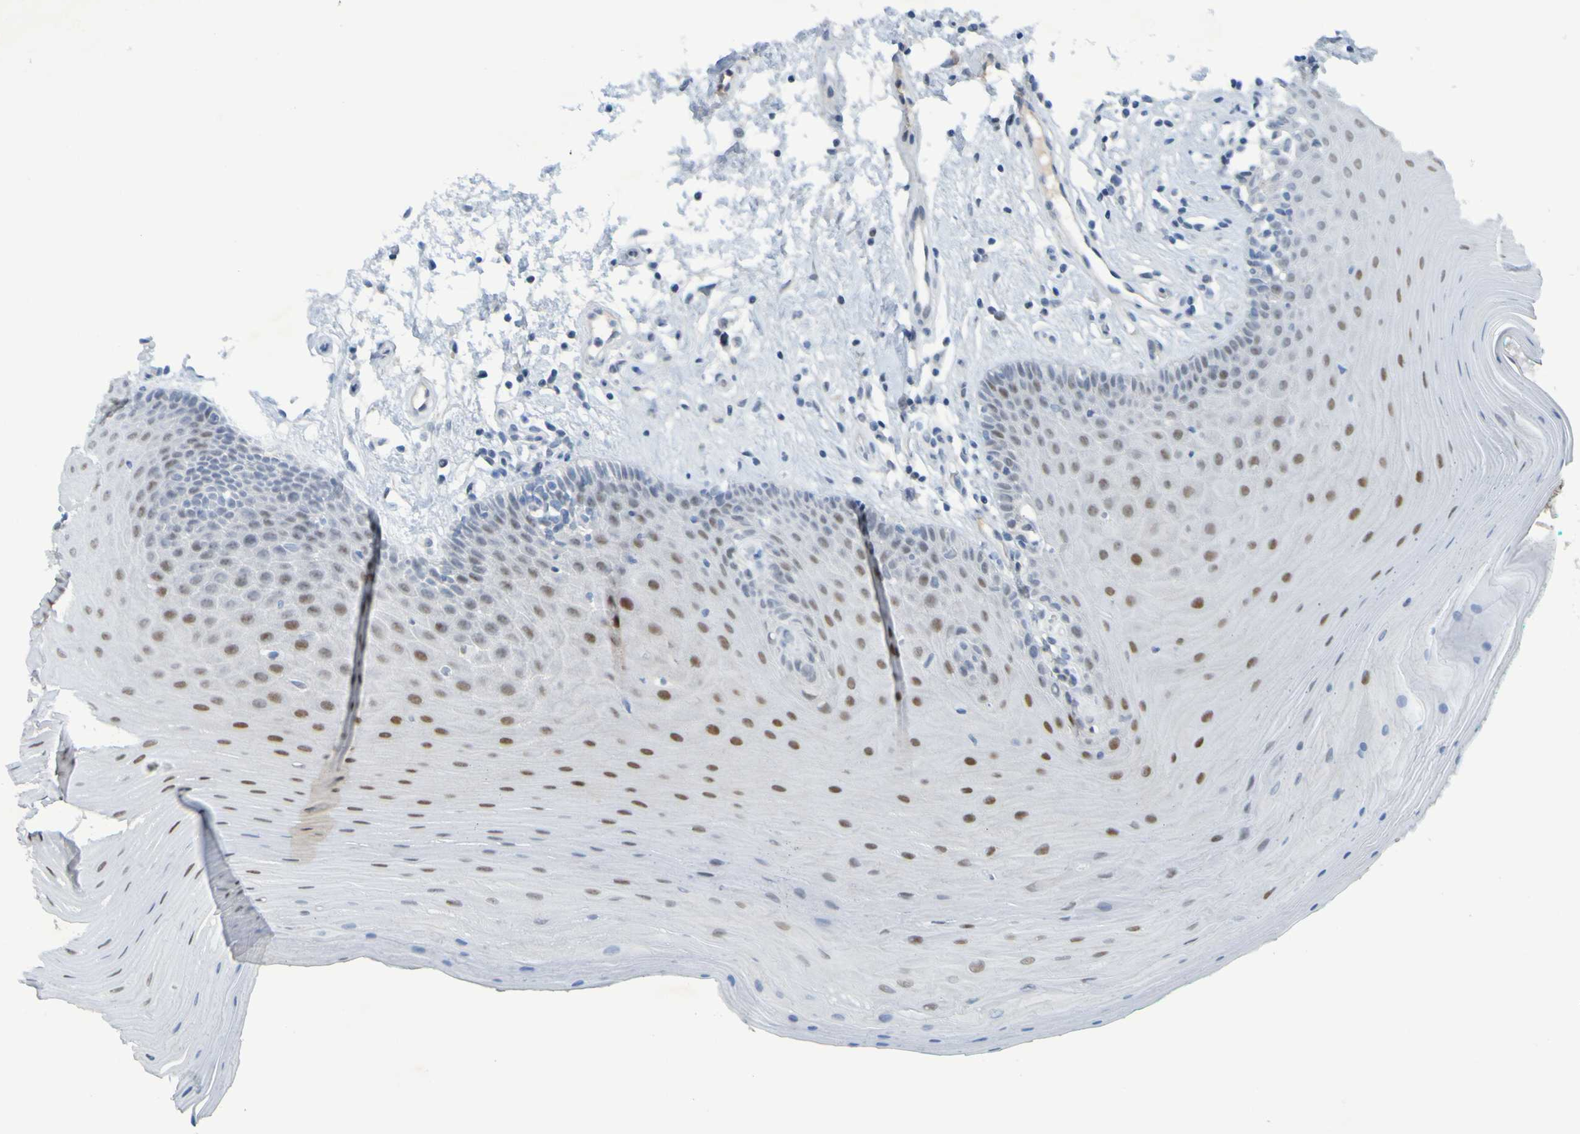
{"staining": {"intensity": "moderate", "quantity": "25%-75%", "location": "nuclear"}, "tissue": "oral mucosa", "cell_type": "Squamous epithelial cells", "image_type": "normal", "snomed": [{"axis": "morphology", "description": "Normal tissue, NOS"}, {"axis": "topography", "description": "Skeletal muscle"}, {"axis": "topography", "description": "Oral tissue"}], "caption": "Squamous epithelial cells demonstrate moderate nuclear staining in approximately 25%-75% of cells in normal oral mucosa. (IHC, brightfield microscopy, high magnification).", "gene": "USP36", "patient": {"sex": "male", "age": 58}}